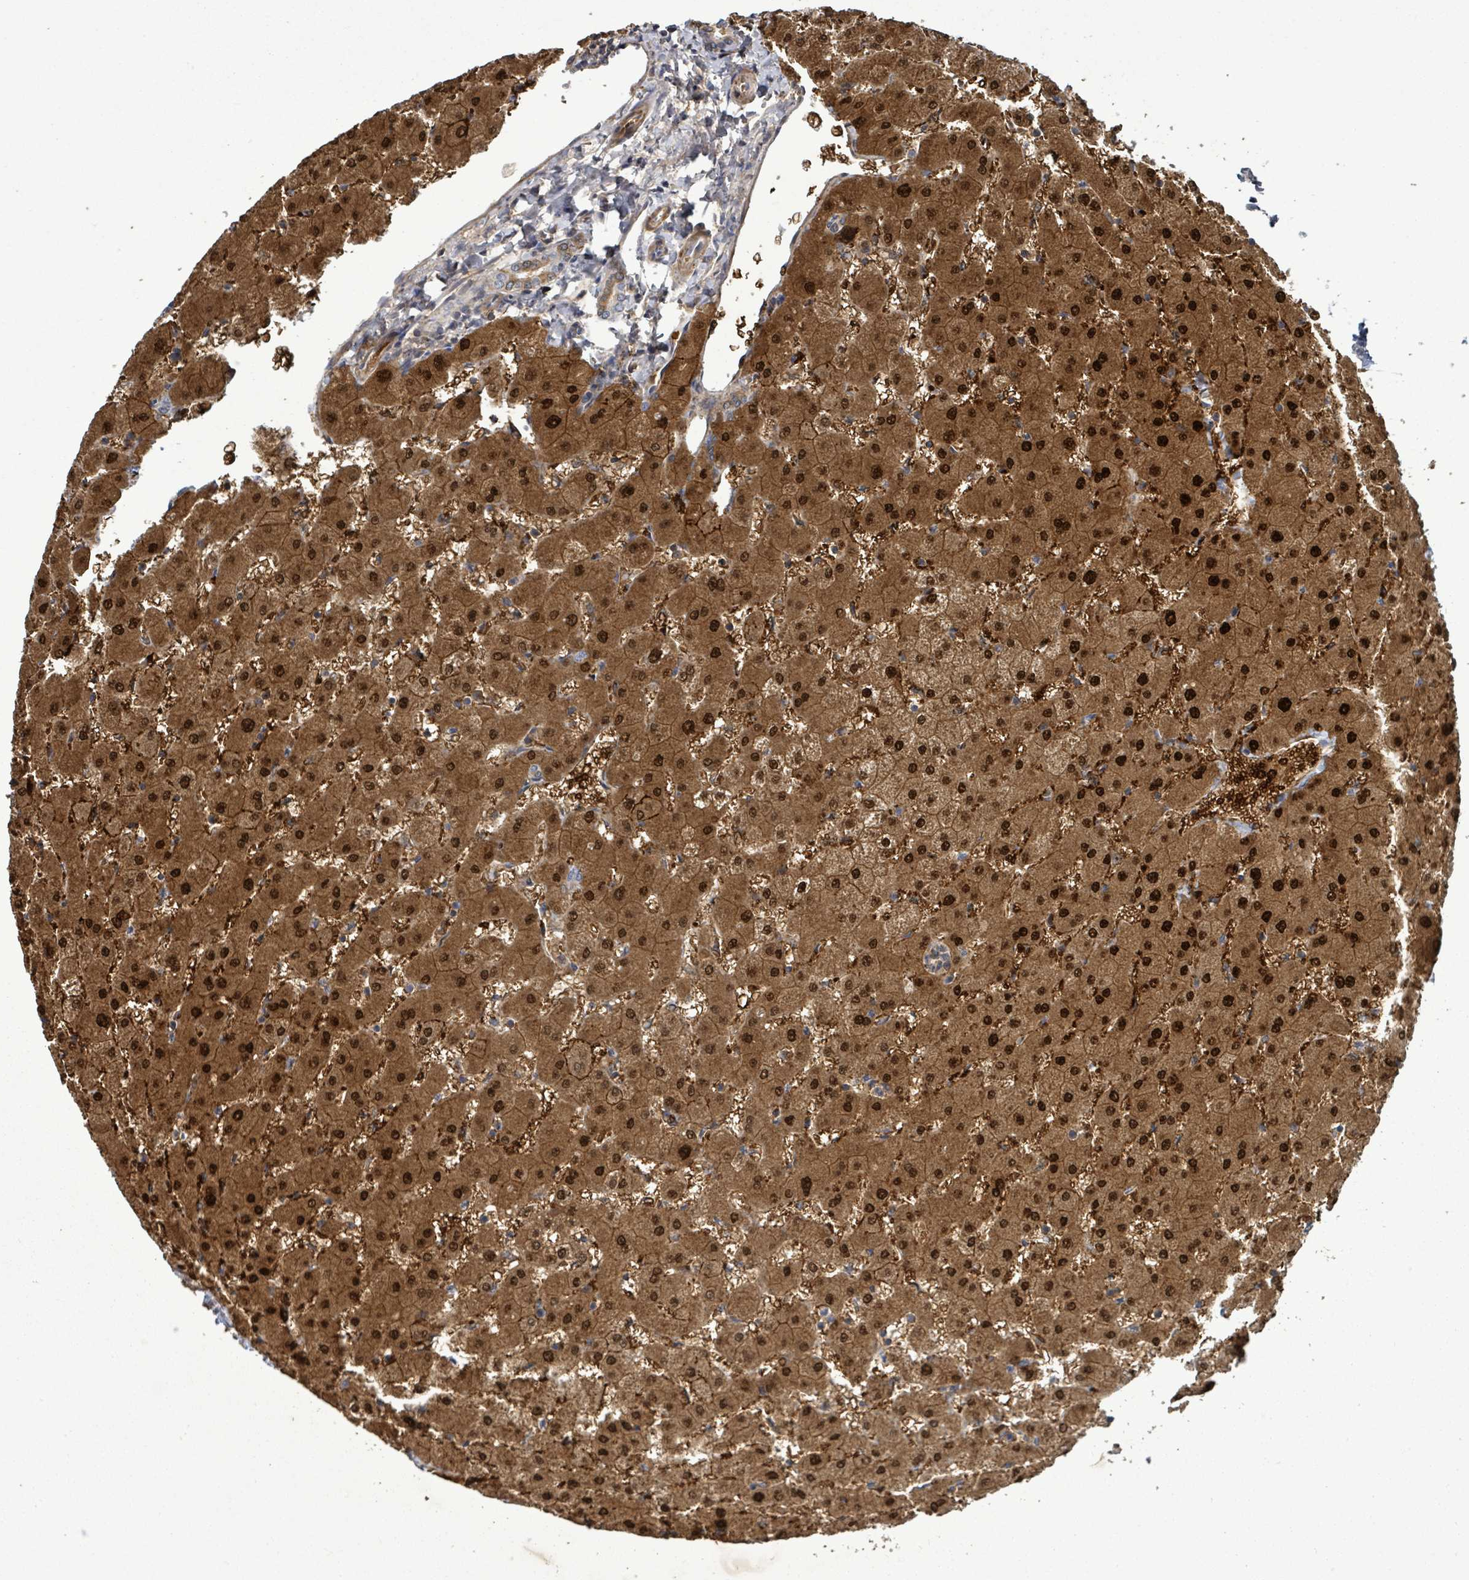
{"staining": {"intensity": "moderate", "quantity": ">75%", "location": "cytoplasmic/membranous"}, "tissue": "liver", "cell_type": "Cholangiocytes", "image_type": "normal", "snomed": [{"axis": "morphology", "description": "Normal tissue, NOS"}, {"axis": "topography", "description": "Liver"}], "caption": "Immunohistochemical staining of unremarkable liver exhibits moderate cytoplasmic/membranous protein staining in about >75% of cholangiocytes. The protein is stained brown, and the nuclei are stained in blue (DAB (3,3'-diaminobenzidine) IHC with brightfield microscopy, high magnification).", "gene": "AMMECR1", "patient": {"sex": "female", "age": 63}}